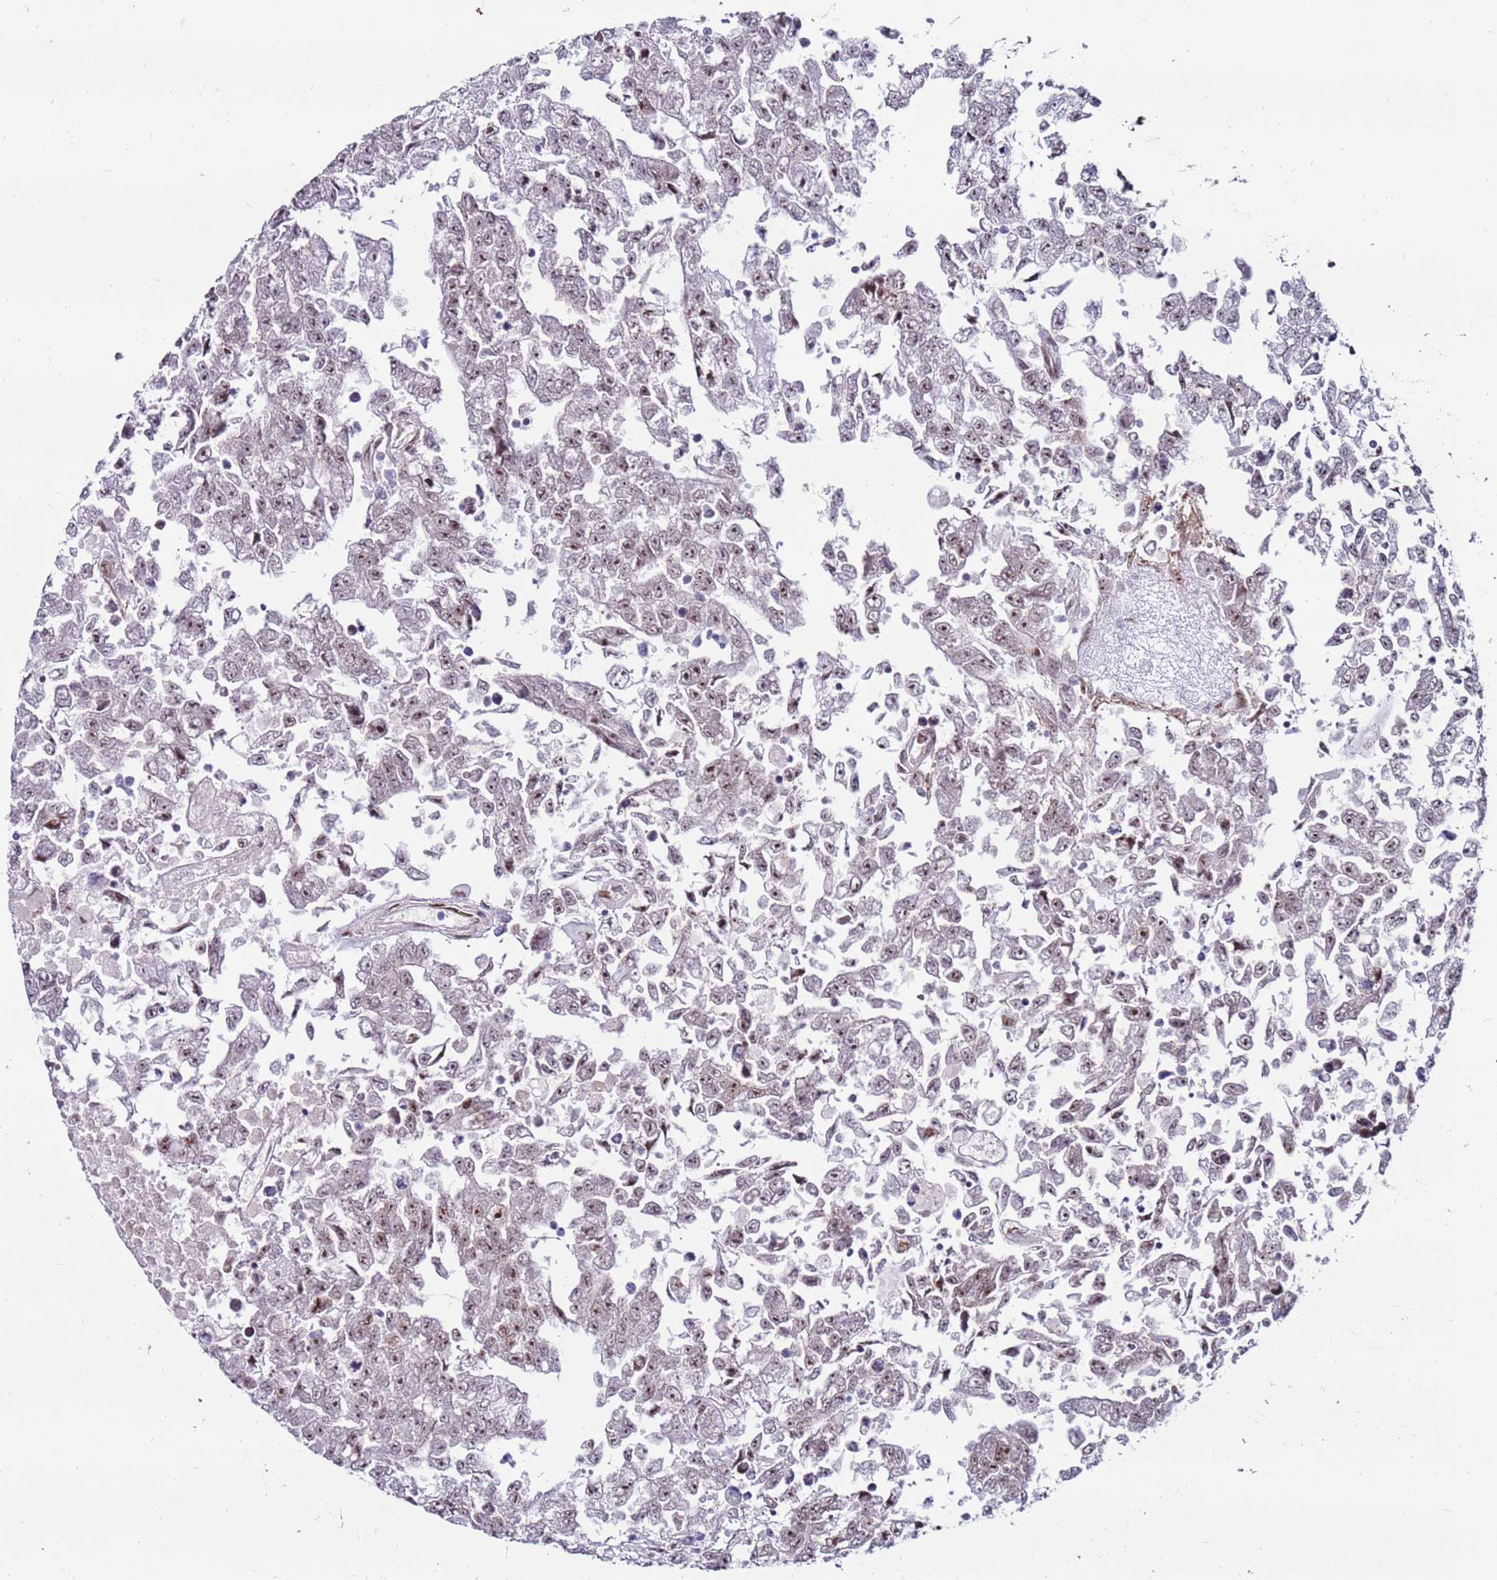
{"staining": {"intensity": "weak", "quantity": ">75%", "location": "nuclear"}, "tissue": "testis cancer", "cell_type": "Tumor cells", "image_type": "cancer", "snomed": [{"axis": "morphology", "description": "Carcinoma, Embryonal, NOS"}, {"axis": "topography", "description": "Testis"}], "caption": "Protein expression analysis of human testis embryonal carcinoma reveals weak nuclear positivity in approximately >75% of tumor cells. The staining is performed using DAB brown chromogen to label protein expression. The nuclei are counter-stained blue using hematoxylin.", "gene": "KPNA4", "patient": {"sex": "male", "age": 25}}